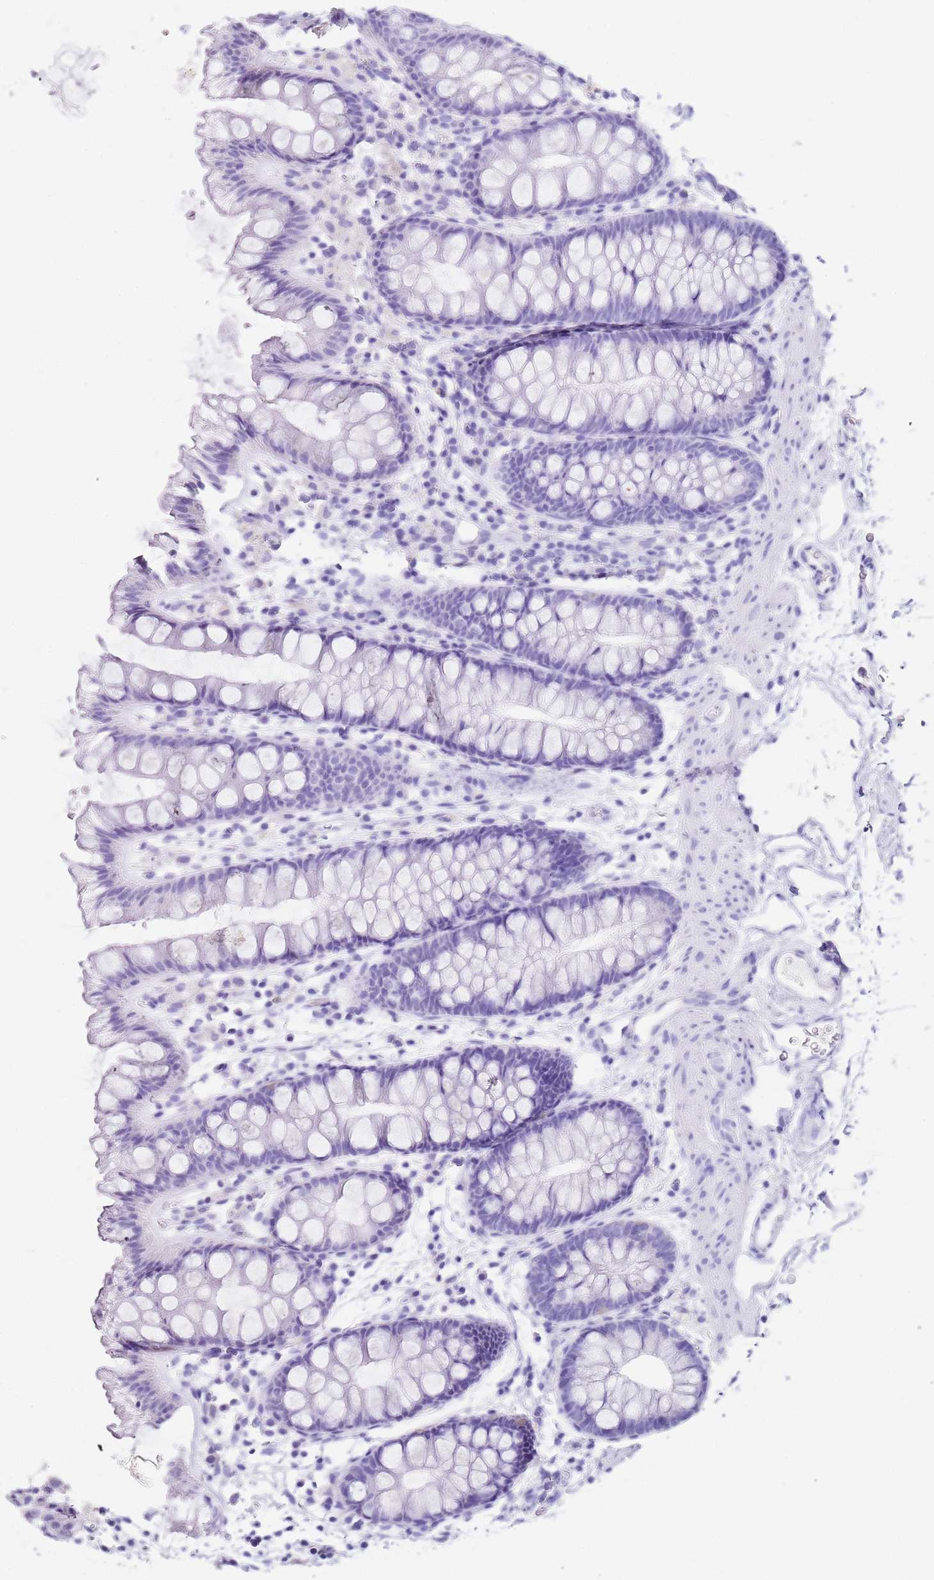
{"staining": {"intensity": "negative", "quantity": "none", "location": "none"}, "tissue": "colon", "cell_type": "Endothelial cells", "image_type": "normal", "snomed": [{"axis": "morphology", "description": "Normal tissue, NOS"}, {"axis": "topography", "description": "Colon"}], "caption": "Immunohistochemistry image of unremarkable colon stained for a protein (brown), which reveals no staining in endothelial cells. Brightfield microscopy of immunohistochemistry stained with DAB (3,3'-diaminobenzidine) (brown) and hematoxylin (blue), captured at high magnification.", "gene": "PTBP2", "patient": {"sex": "female", "age": 62}}